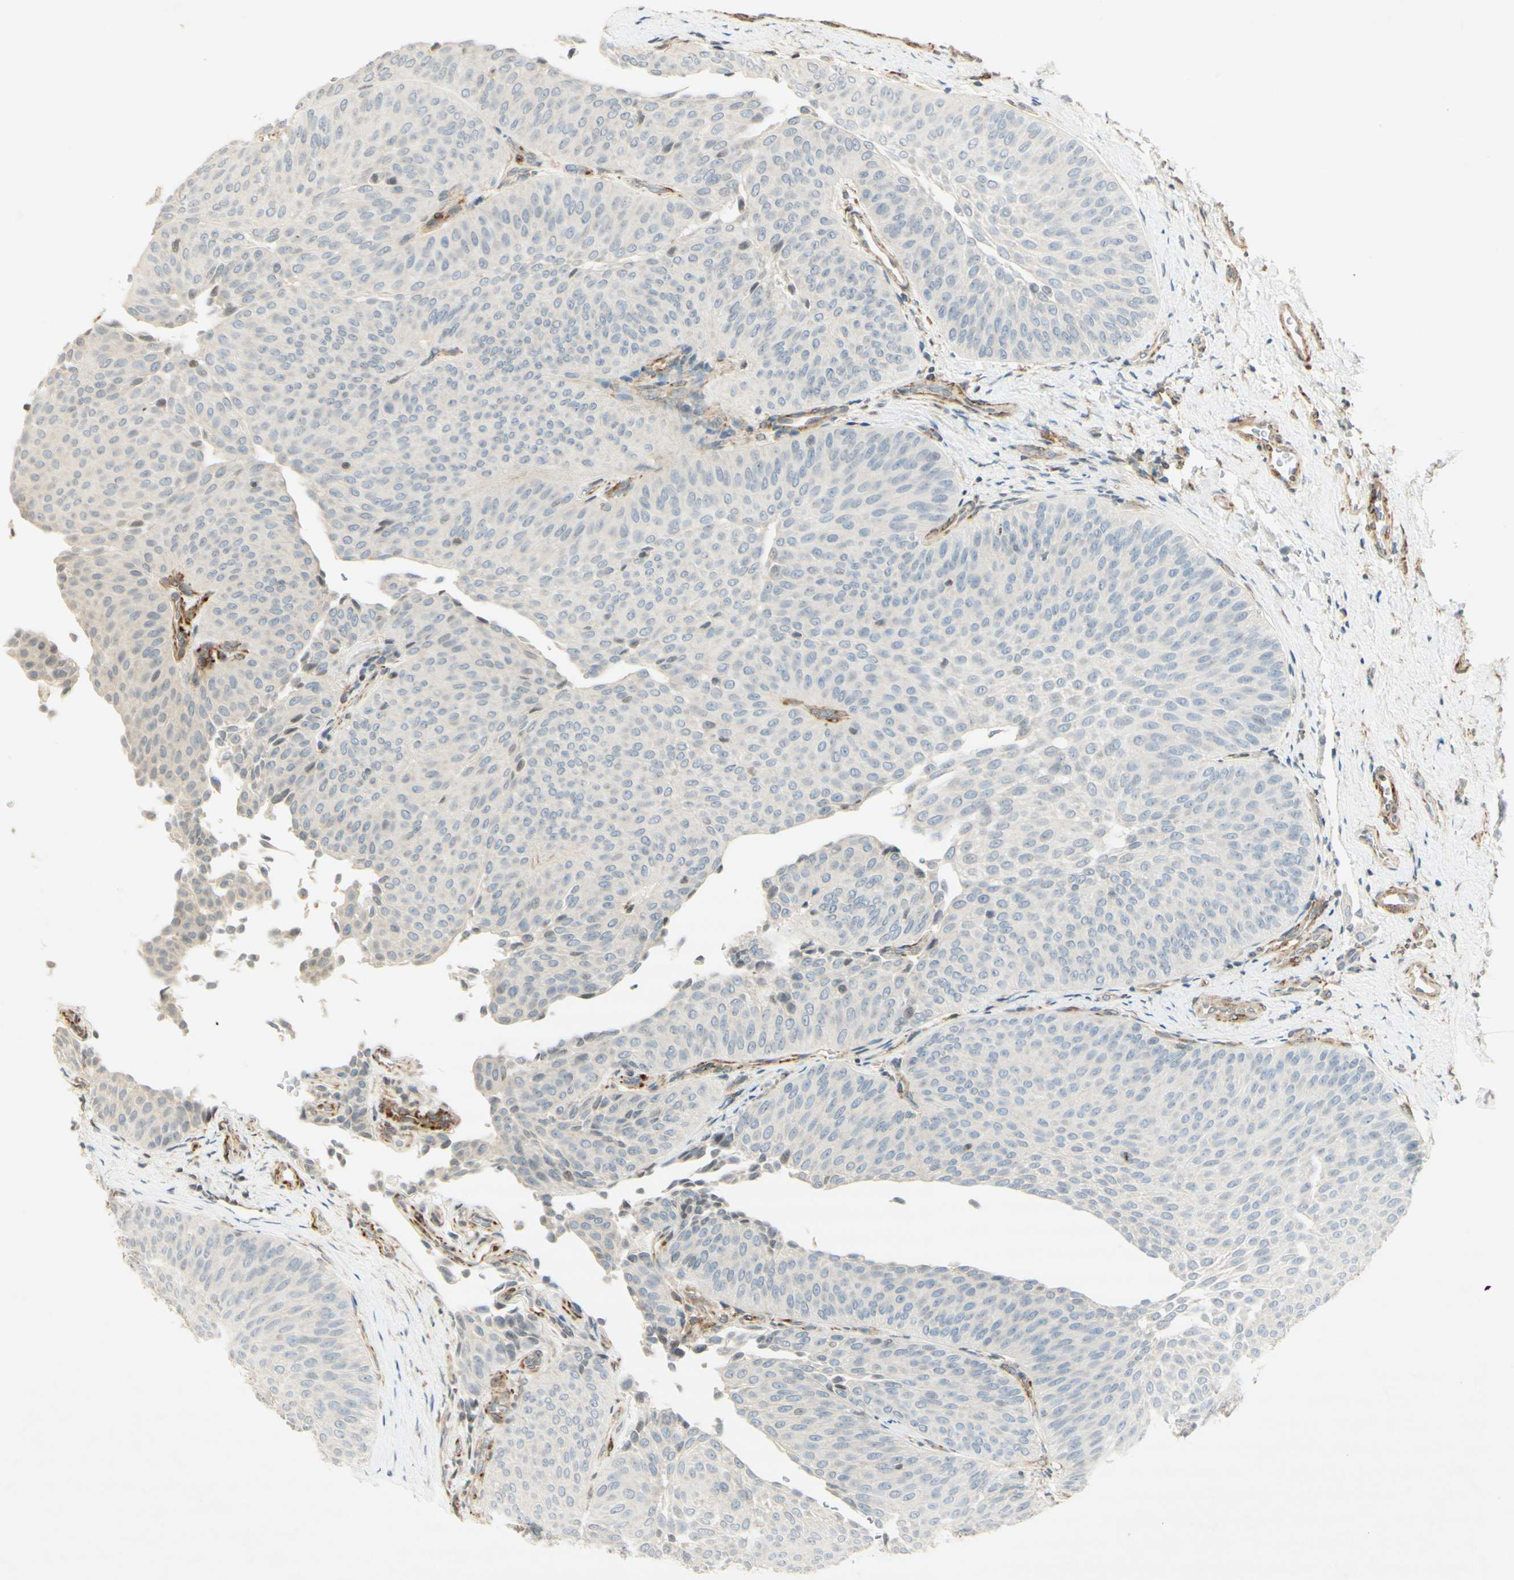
{"staining": {"intensity": "weak", "quantity": "<25%", "location": "cytoplasmic/membranous"}, "tissue": "urothelial cancer", "cell_type": "Tumor cells", "image_type": "cancer", "snomed": [{"axis": "morphology", "description": "Urothelial carcinoma, Low grade"}, {"axis": "topography", "description": "Urinary bladder"}], "caption": "Immunohistochemical staining of low-grade urothelial carcinoma exhibits no significant positivity in tumor cells.", "gene": "MAP1B", "patient": {"sex": "female", "age": 60}}